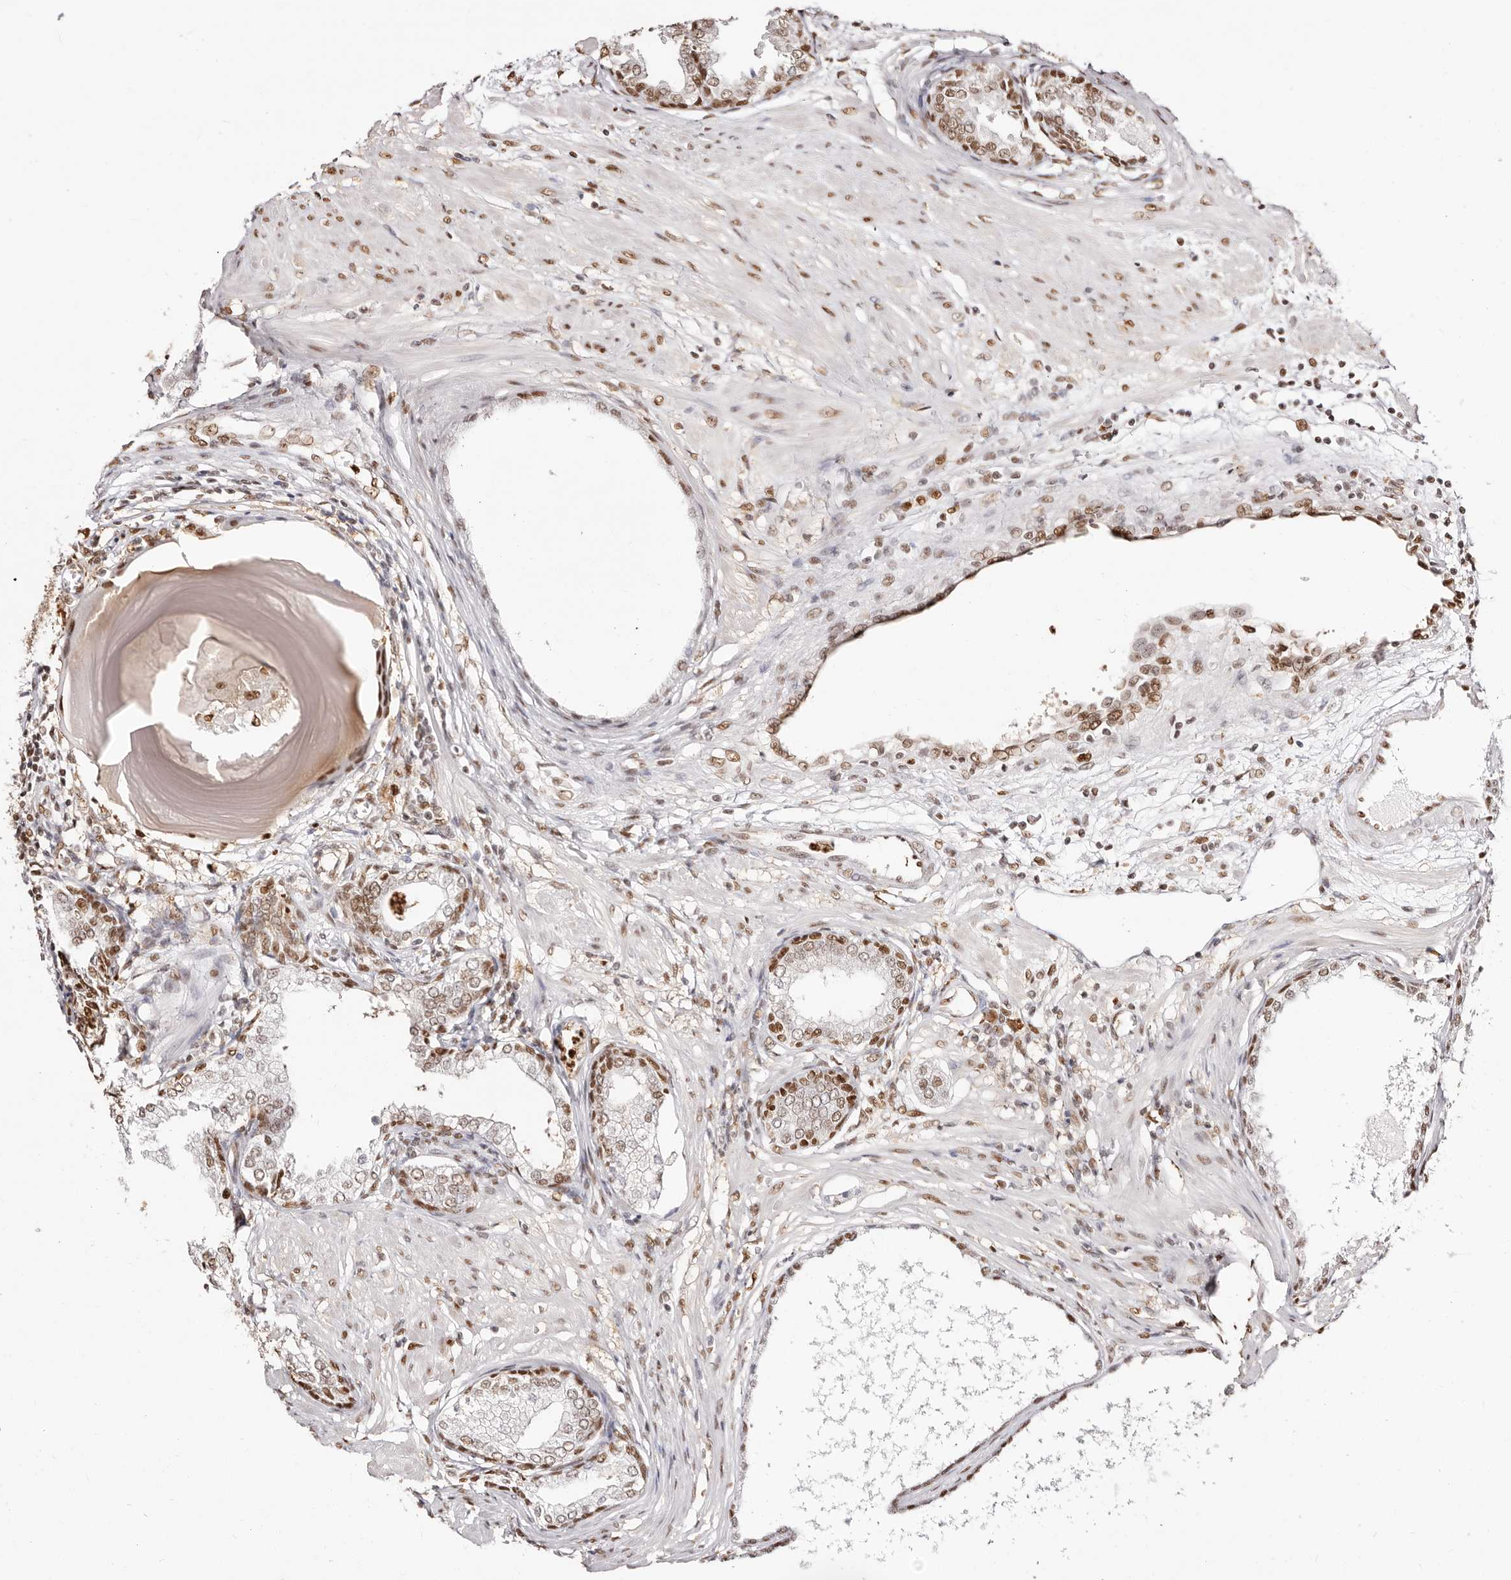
{"staining": {"intensity": "moderate", "quantity": ">75%", "location": "nuclear"}, "tissue": "prostate cancer", "cell_type": "Tumor cells", "image_type": "cancer", "snomed": [{"axis": "morphology", "description": "Adenocarcinoma, High grade"}, {"axis": "topography", "description": "Prostate"}], "caption": "Prostate high-grade adenocarcinoma was stained to show a protein in brown. There is medium levels of moderate nuclear staining in about >75% of tumor cells.", "gene": "TKT", "patient": {"sex": "male", "age": 62}}